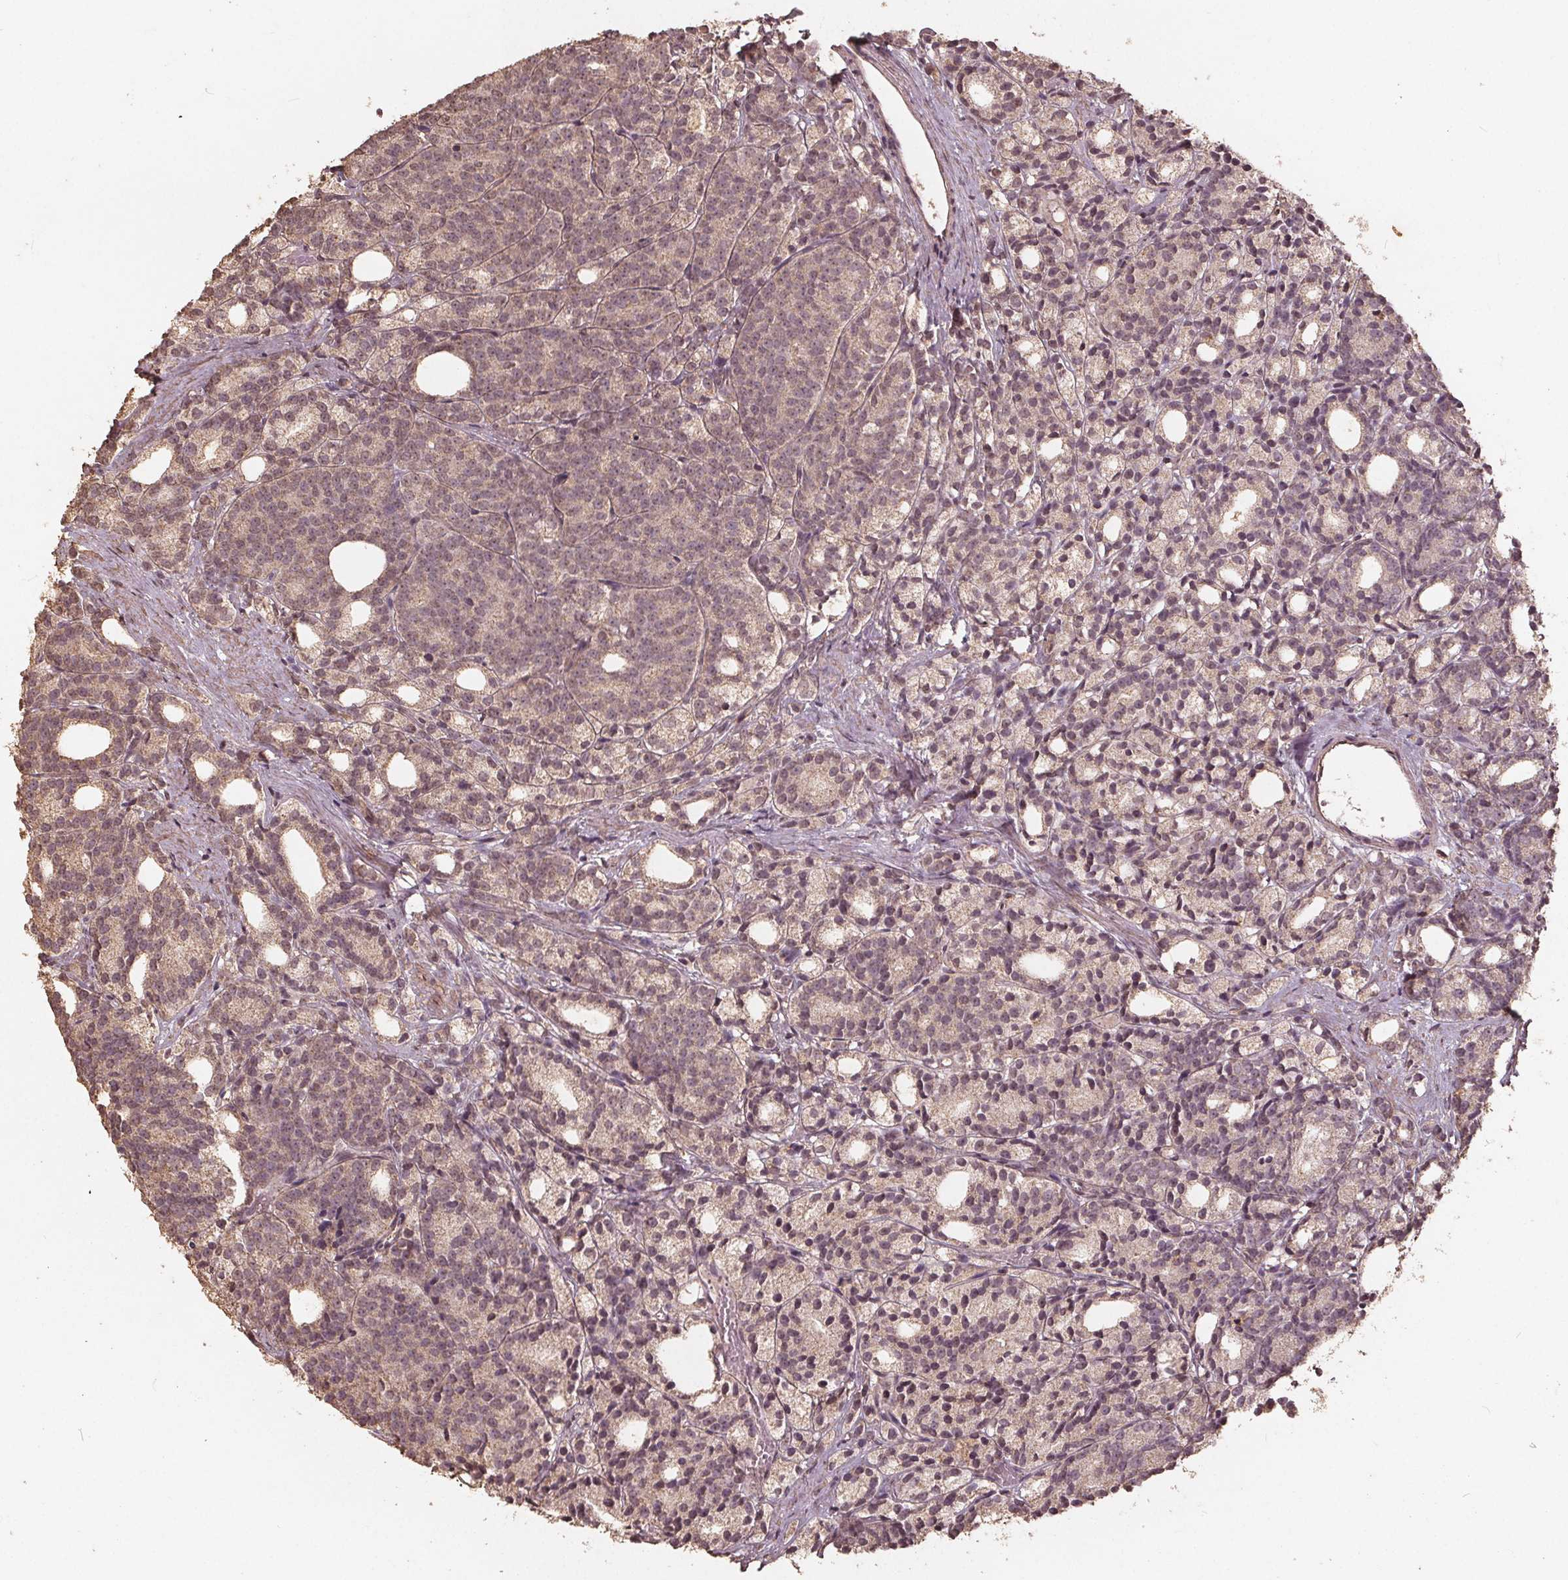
{"staining": {"intensity": "weak", "quantity": "<25%", "location": "nuclear"}, "tissue": "prostate cancer", "cell_type": "Tumor cells", "image_type": "cancer", "snomed": [{"axis": "morphology", "description": "Adenocarcinoma, High grade"}, {"axis": "topography", "description": "Prostate"}], "caption": "Prostate cancer (adenocarcinoma (high-grade)) was stained to show a protein in brown. There is no significant expression in tumor cells.", "gene": "DSG3", "patient": {"sex": "male", "age": 53}}